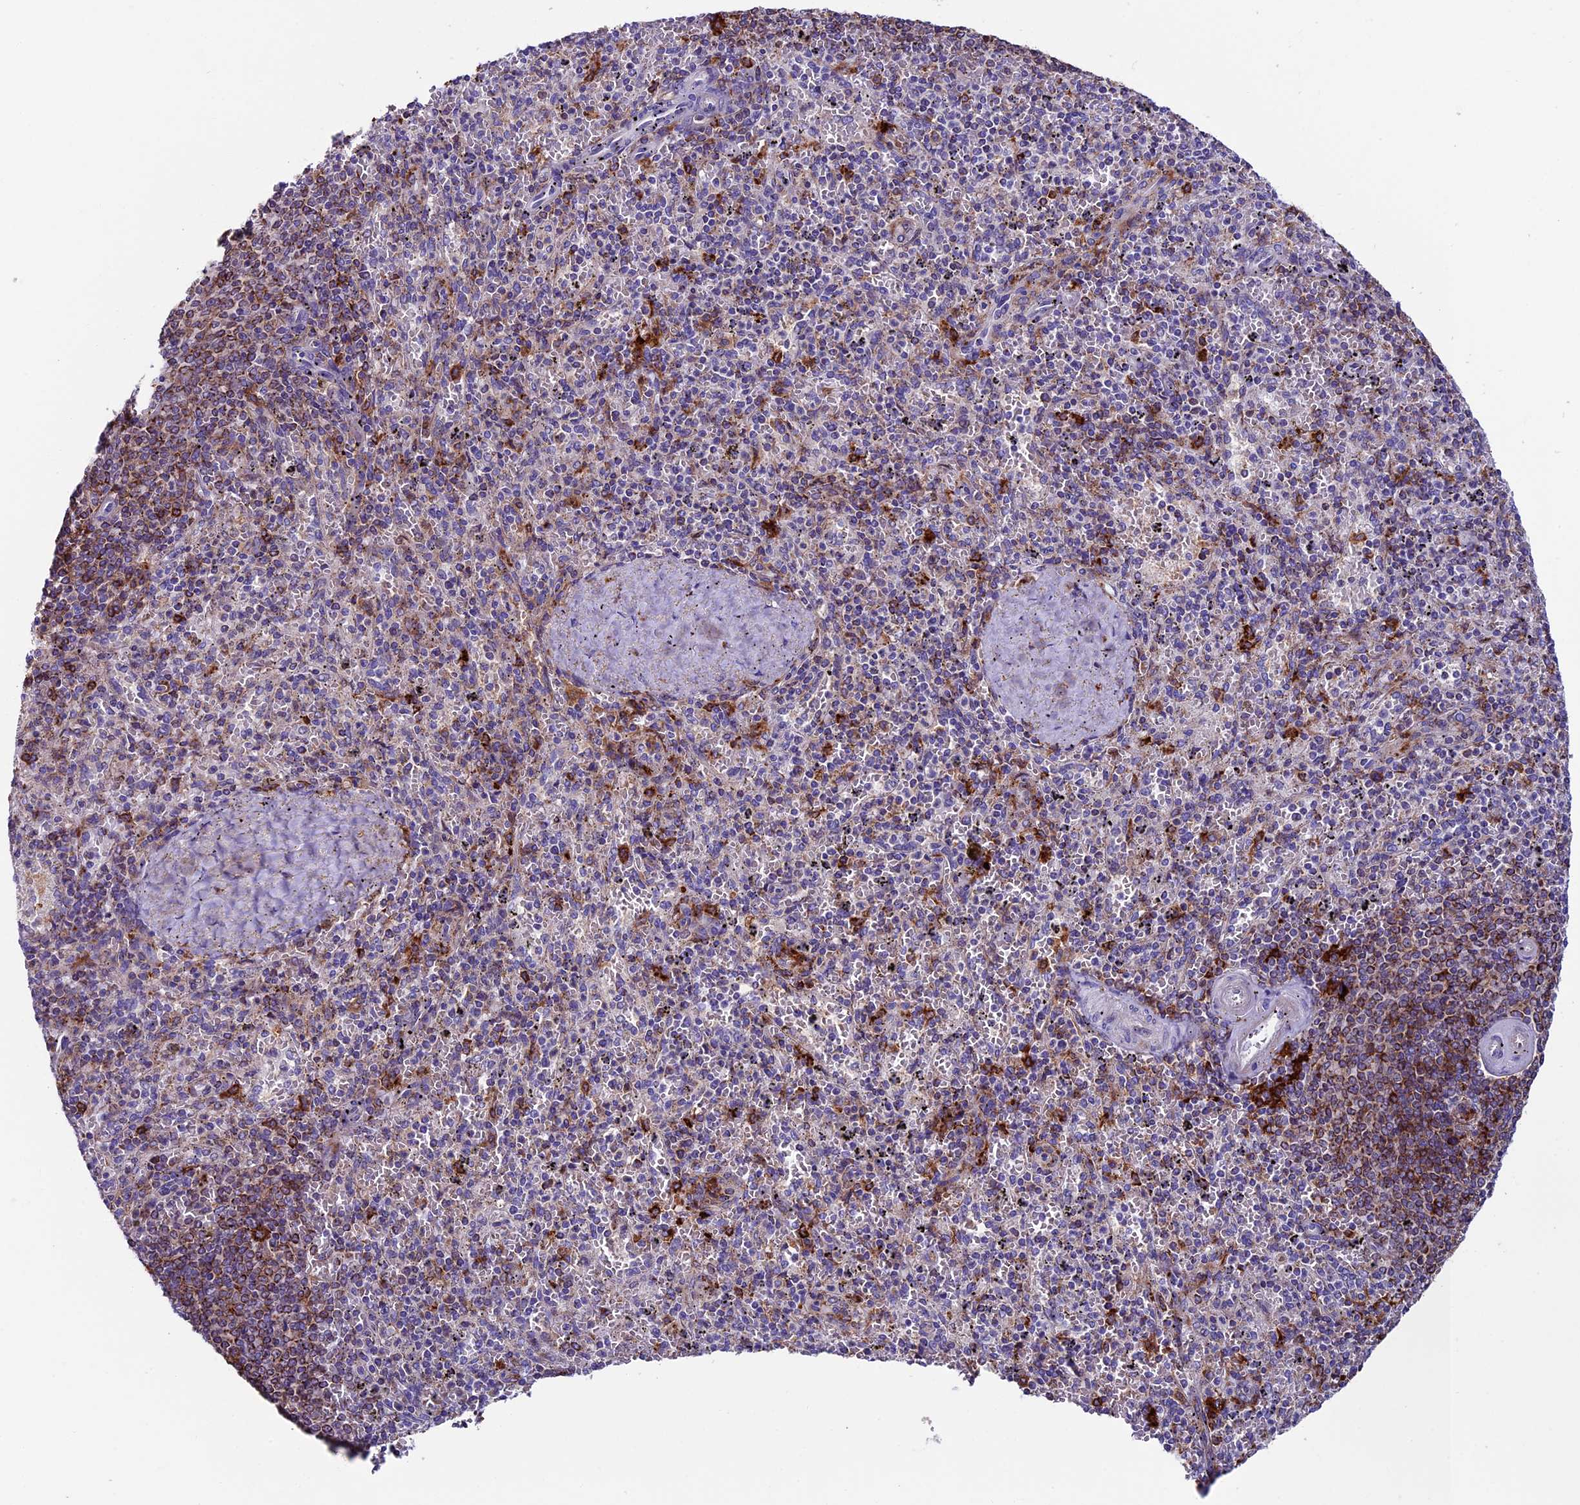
{"staining": {"intensity": "moderate", "quantity": "<25%", "location": "cytoplasmic/membranous"}, "tissue": "spleen", "cell_type": "Cells in red pulp", "image_type": "normal", "snomed": [{"axis": "morphology", "description": "Normal tissue, NOS"}, {"axis": "topography", "description": "Spleen"}], "caption": "An image of spleen stained for a protein reveals moderate cytoplasmic/membranous brown staining in cells in red pulp.", "gene": "IL20RA", "patient": {"sex": "male", "age": 82}}